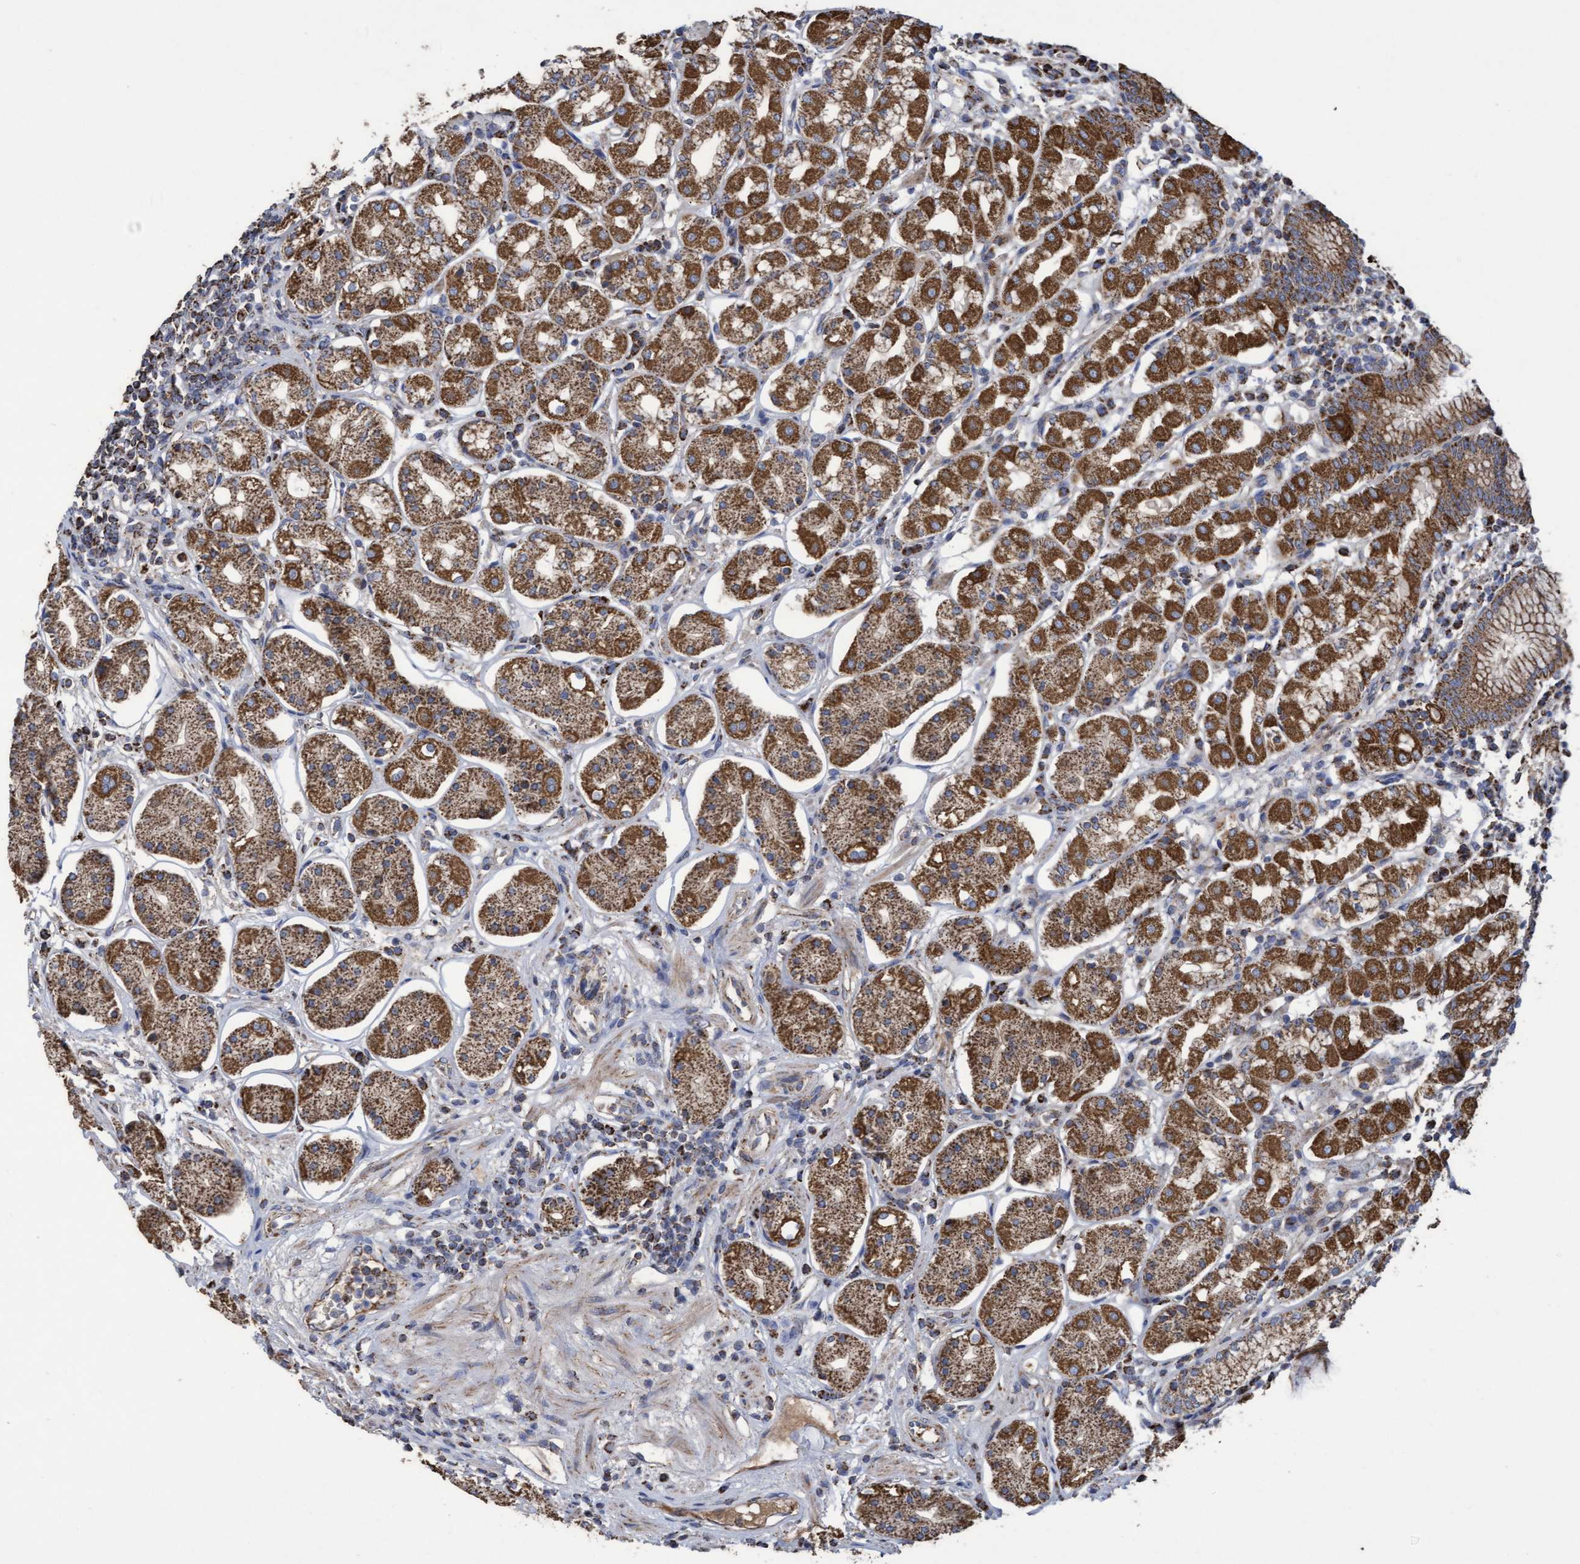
{"staining": {"intensity": "strong", "quantity": ">75%", "location": "cytoplasmic/membranous"}, "tissue": "stomach", "cell_type": "Glandular cells", "image_type": "normal", "snomed": [{"axis": "morphology", "description": "Normal tissue, NOS"}, {"axis": "topography", "description": "Stomach"}, {"axis": "topography", "description": "Stomach, lower"}], "caption": "DAB immunohistochemical staining of benign human stomach reveals strong cytoplasmic/membranous protein positivity in about >75% of glandular cells. Using DAB (brown) and hematoxylin (blue) stains, captured at high magnification using brightfield microscopy.", "gene": "COBL", "patient": {"sex": "female", "age": 56}}